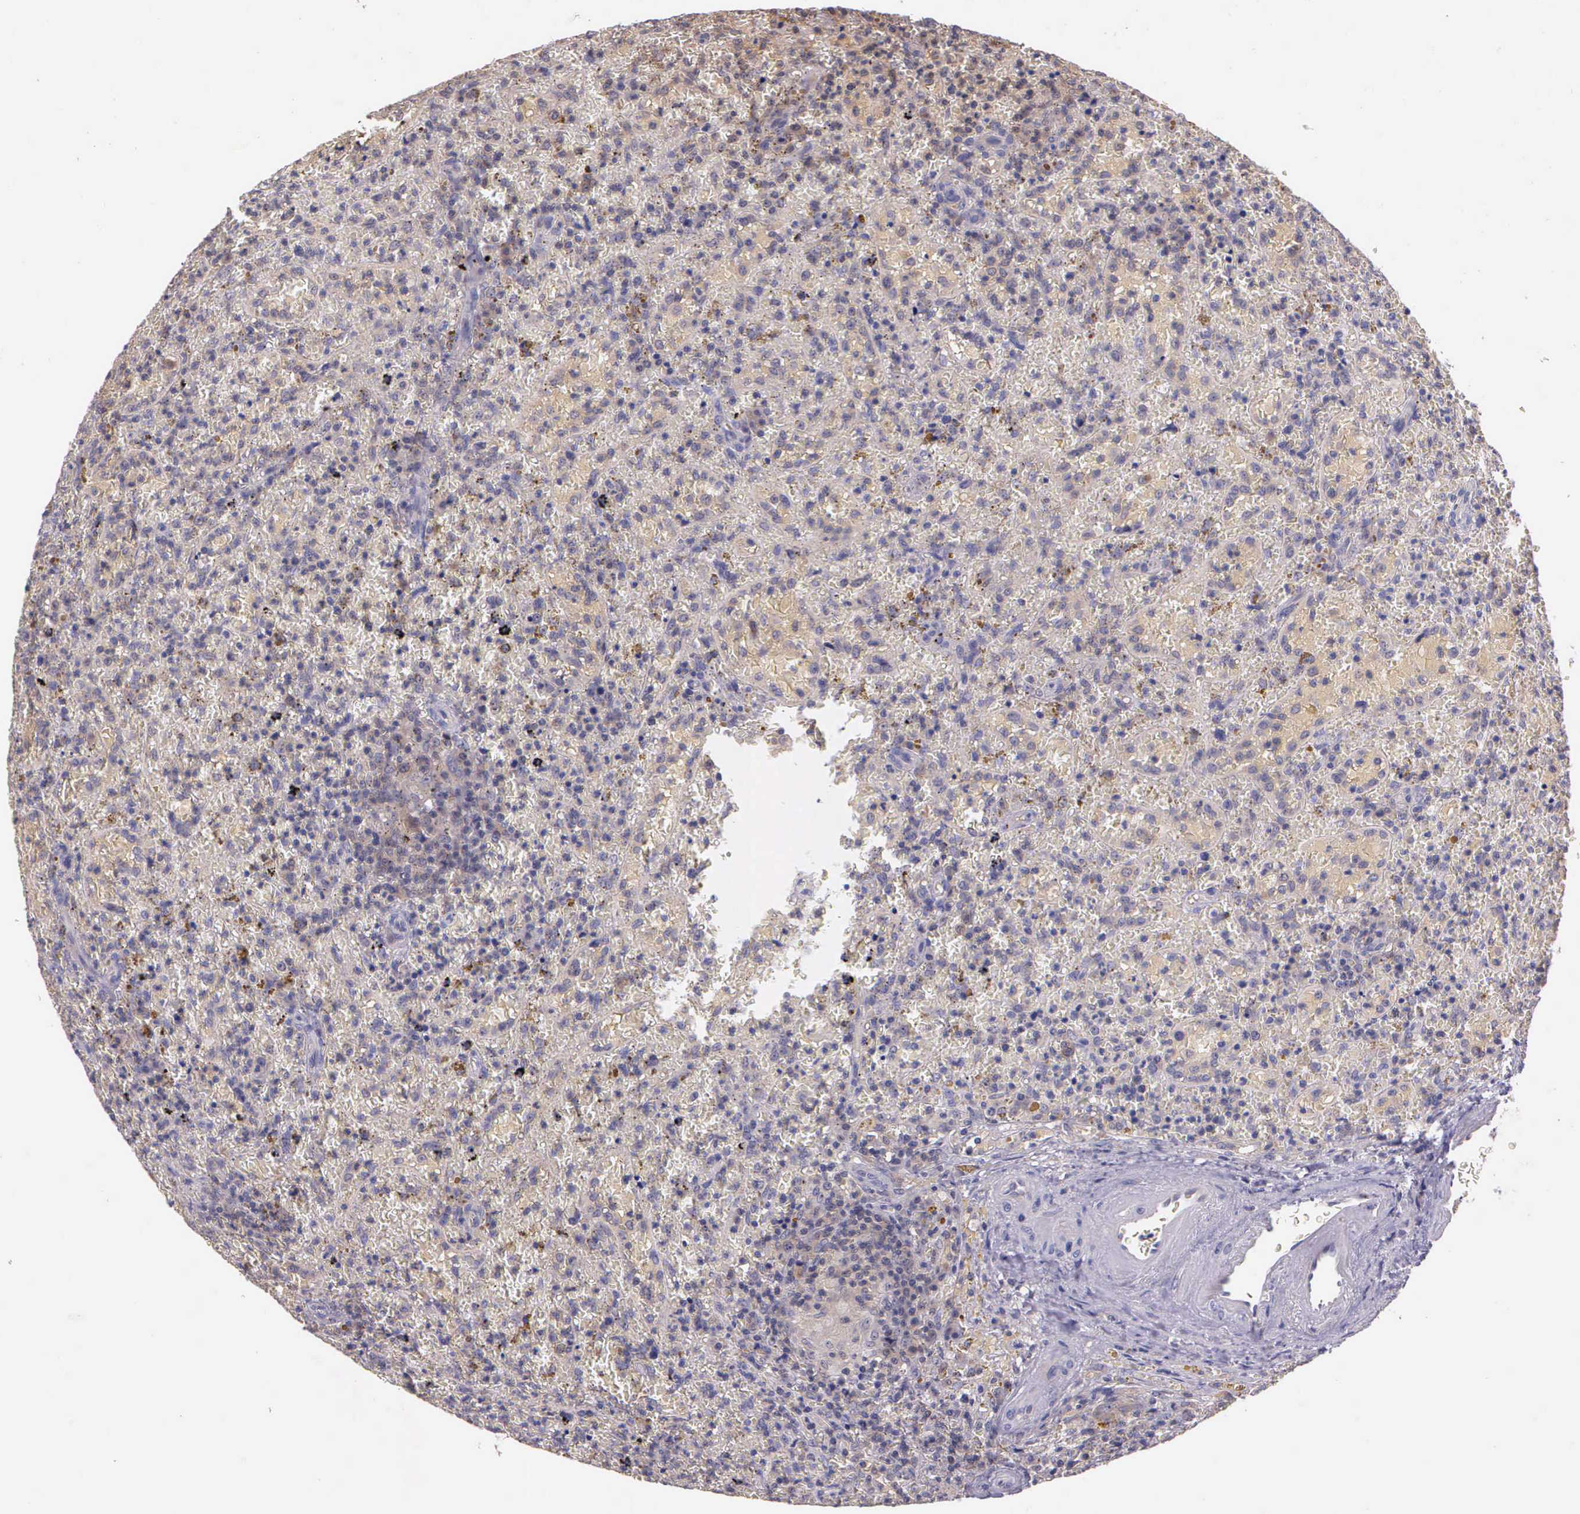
{"staining": {"intensity": "negative", "quantity": "none", "location": "none"}, "tissue": "lymphoma", "cell_type": "Tumor cells", "image_type": "cancer", "snomed": [{"axis": "morphology", "description": "Malignant lymphoma, non-Hodgkin's type, High grade"}, {"axis": "topography", "description": "Spleen"}, {"axis": "topography", "description": "Lymph node"}], "caption": "This is an IHC micrograph of malignant lymphoma, non-Hodgkin's type (high-grade). There is no expression in tumor cells.", "gene": "IGBP1", "patient": {"sex": "female", "age": 70}}